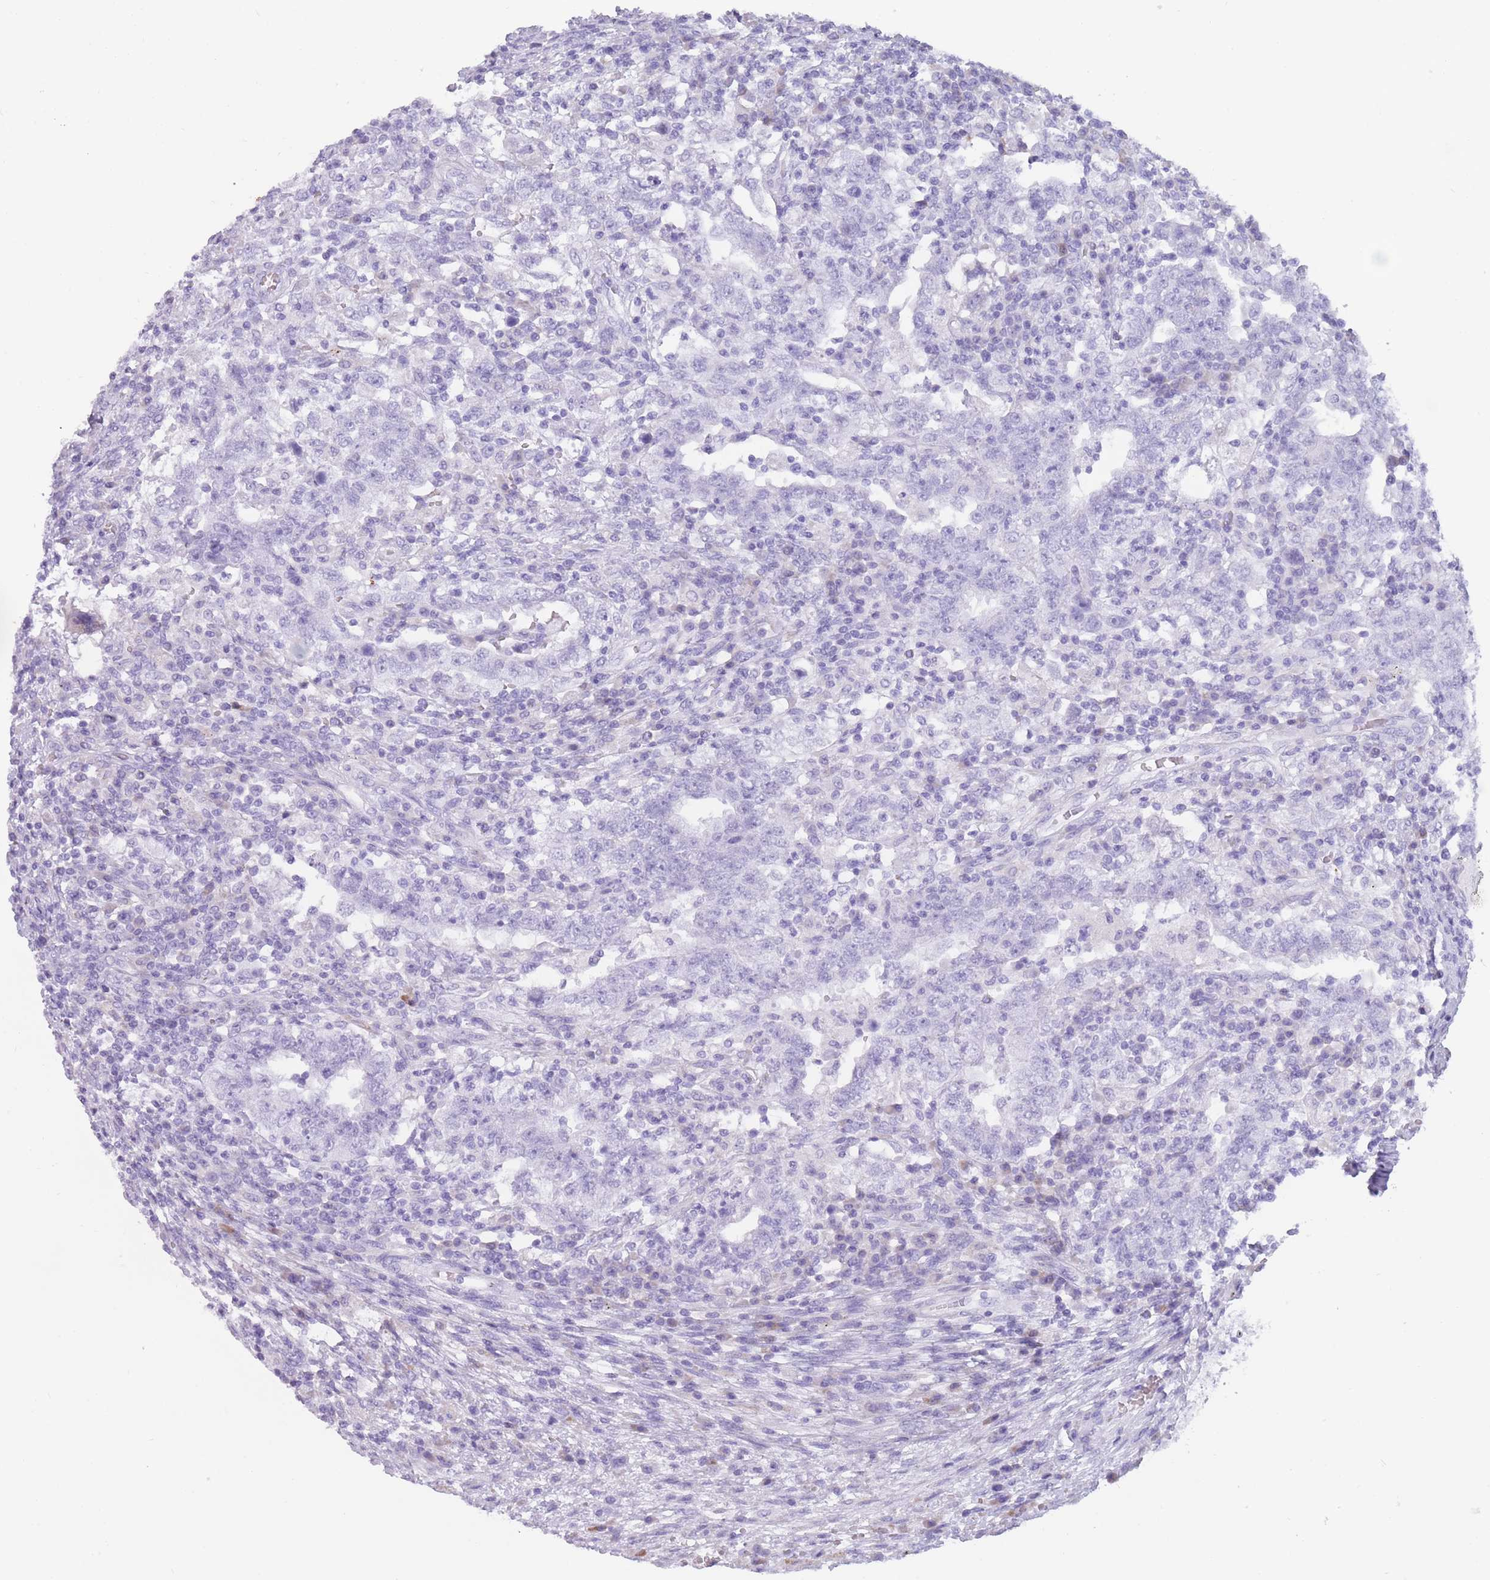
{"staining": {"intensity": "negative", "quantity": "none", "location": "none"}, "tissue": "testis cancer", "cell_type": "Tumor cells", "image_type": "cancer", "snomed": [{"axis": "morphology", "description": "Carcinoma, Embryonal, NOS"}, {"axis": "topography", "description": "Testis"}], "caption": "This is an immunohistochemistry (IHC) micrograph of embryonal carcinoma (testis). There is no staining in tumor cells.", "gene": "COL27A1", "patient": {"sex": "male", "age": 26}}